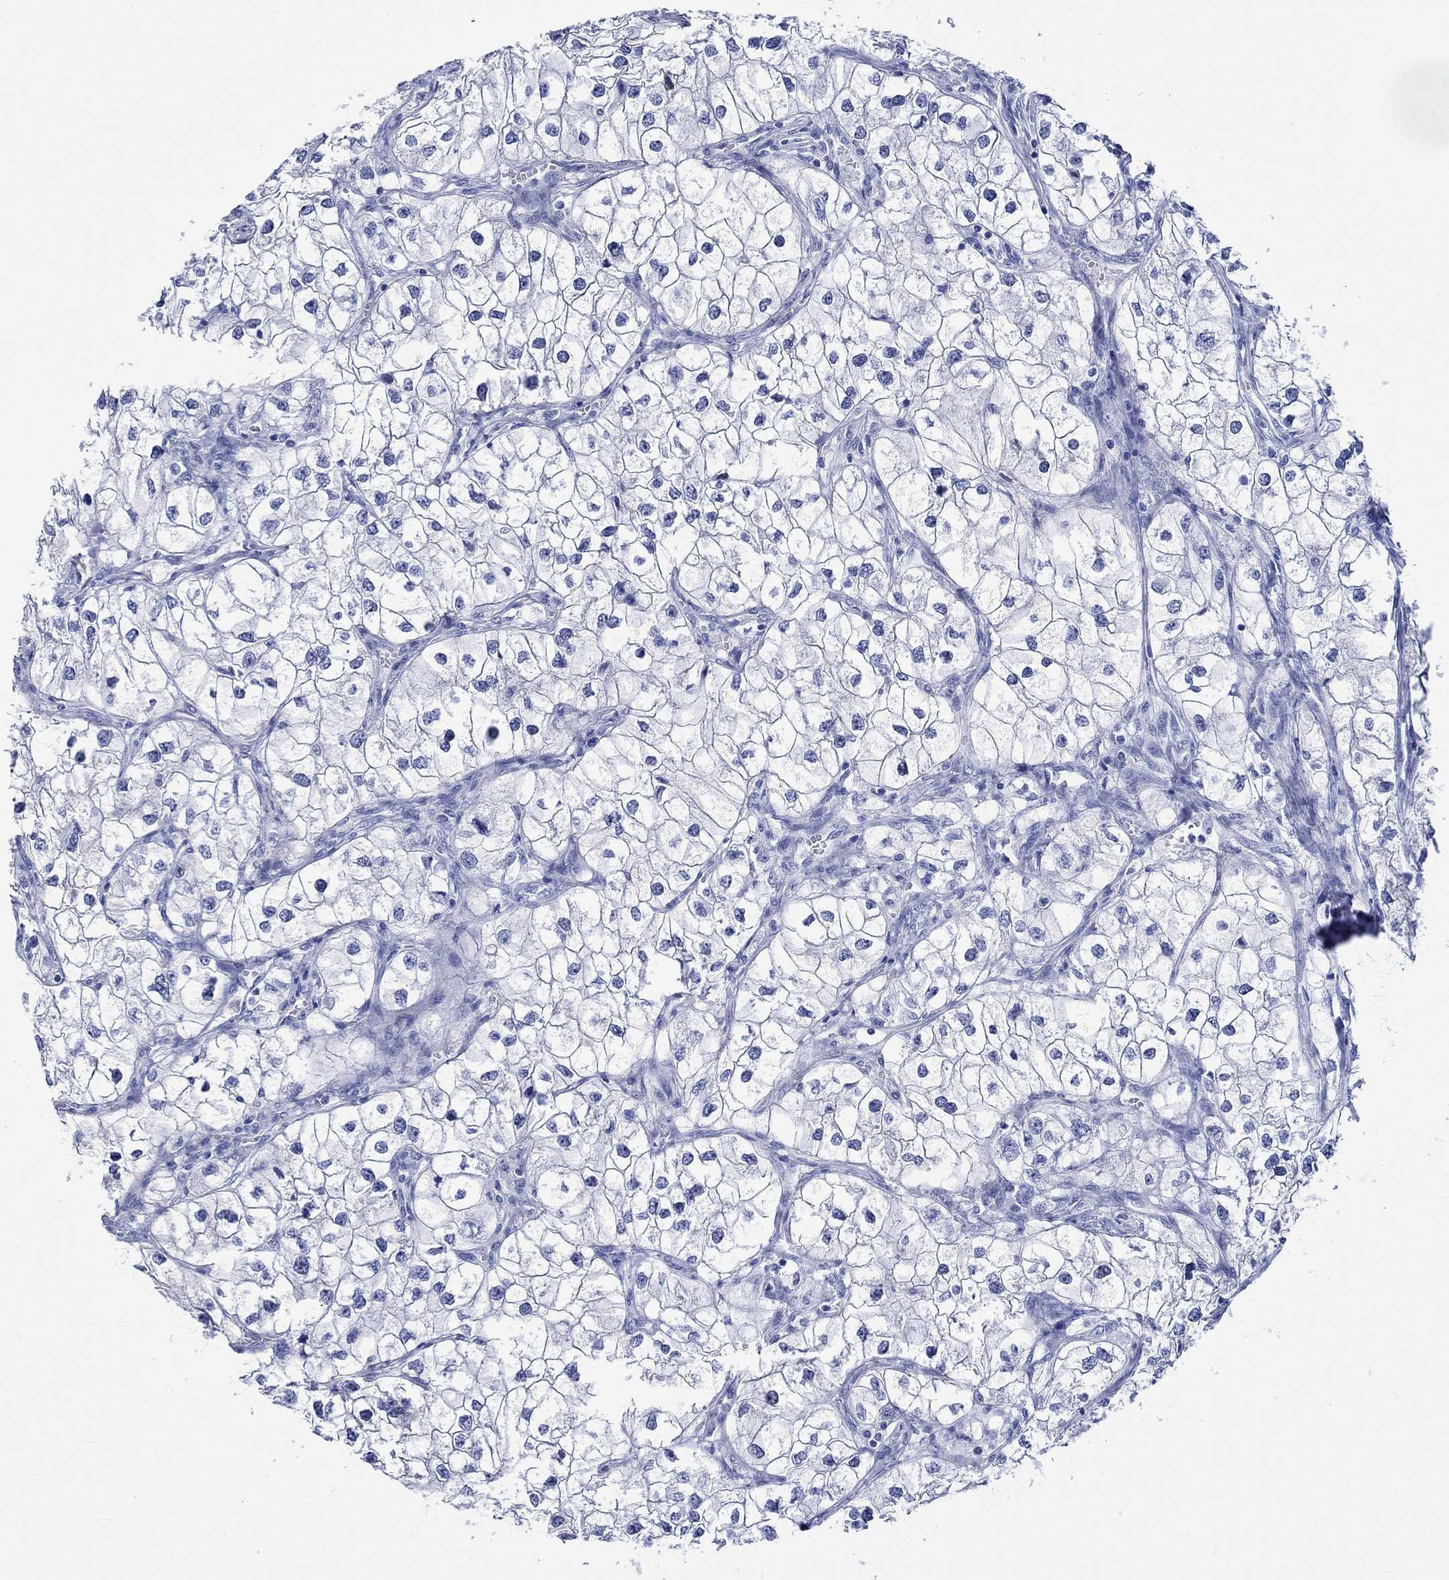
{"staining": {"intensity": "negative", "quantity": "none", "location": "none"}, "tissue": "renal cancer", "cell_type": "Tumor cells", "image_type": "cancer", "snomed": [{"axis": "morphology", "description": "Adenocarcinoma, NOS"}, {"axis": "topography", "description": "Kidney"}], "caption": "The photomicrograph displays no staining of tumor cells in adenocarcinoma (renal).", "gene": "HARBI1", "patient": {"sex": "male", "age": 59}}